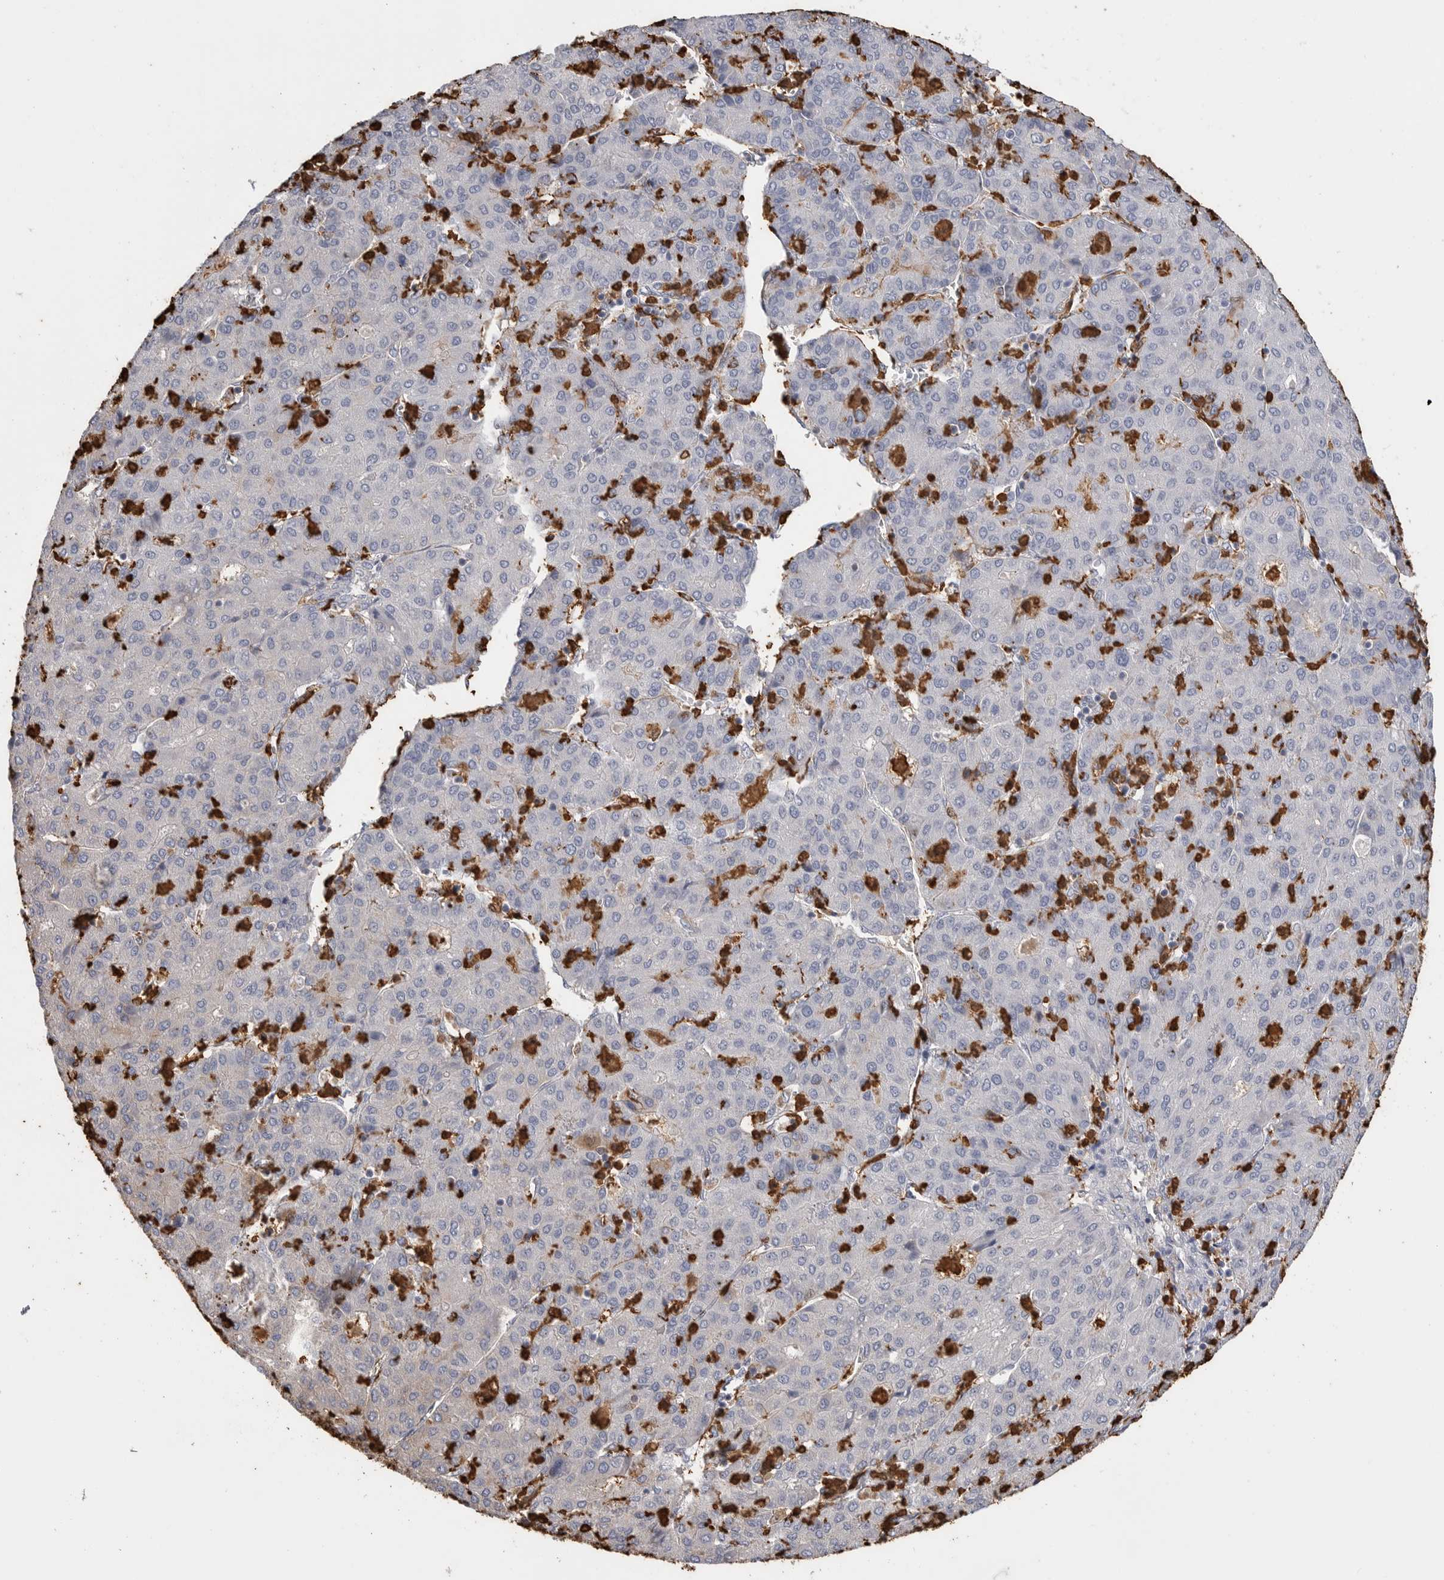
{"staining": {"intensity": "negative", "quantity": "none", "location": "none"}, "tissue": "liver cancer", "cell_type": "Tumor cells", "image_type": "cancer", "snomed": [{"axis": "morphology", "description": "Carcinoma, Hepatocellular, NOS"}, {"axis": "topography", "description": "Liver"}], "caption": "This is an immunohistochemistry histopathology image of human liver cancer. There is no staining in tumor cells.", "gene": "CYB561D1", "patient": {"sex": "male", "age": 65}}